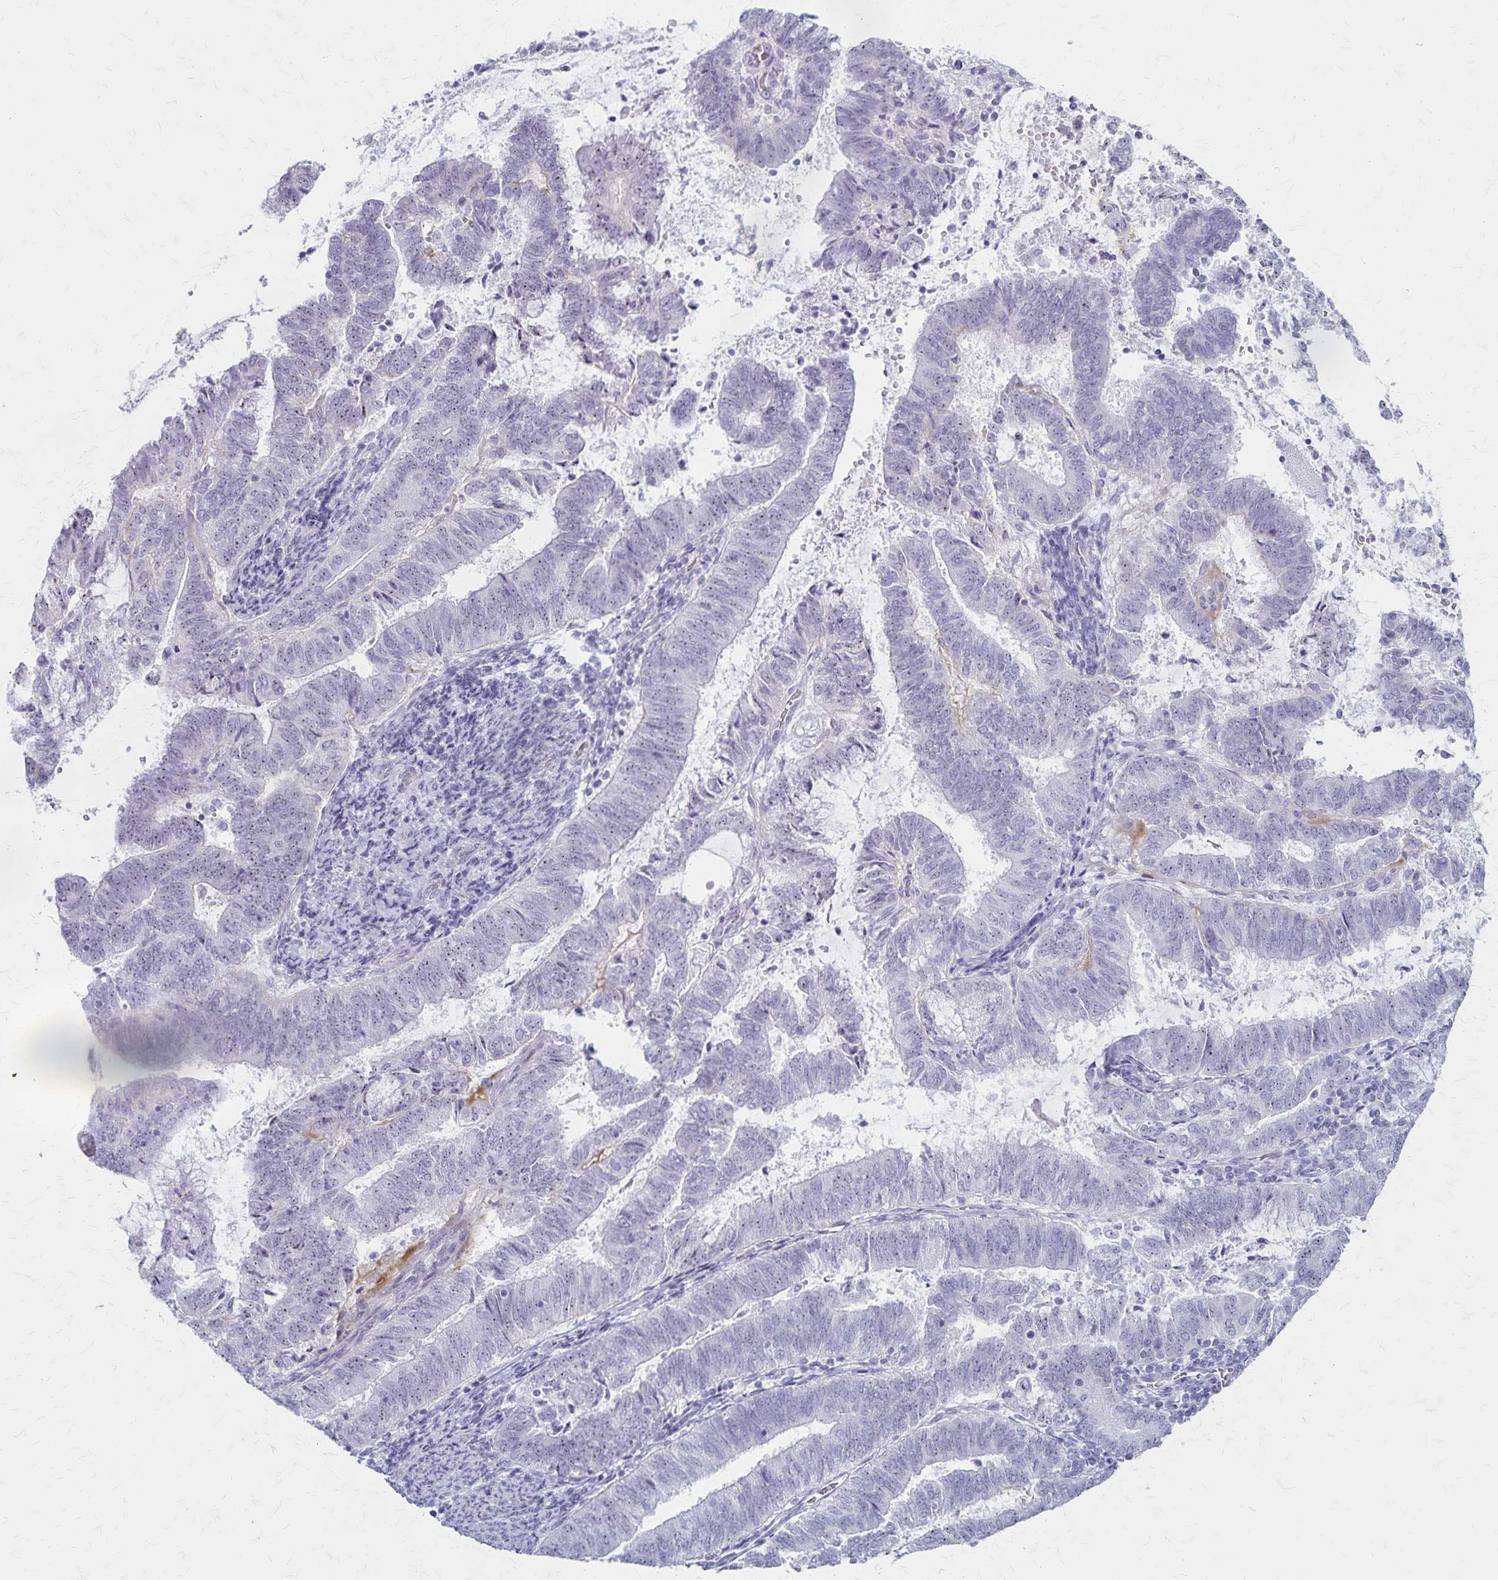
{"staining": {"intensity": "negative", "quantity": "none", "location": "none"}, "tissue": "endometrial cancer", "cell_type": "Tumor cells", "image_type": "cancer", "snomed": [{"axis": "morphology", "description": "Adenocarcinoma, NOS"}, {"axis": "topography", "description": "Endometrium"}], "caption": "Tumor cells are negative for brown protein staining in endometrial cancer.", "gene": "DLK2", "patient": {"sex": "female", "age": 65}}